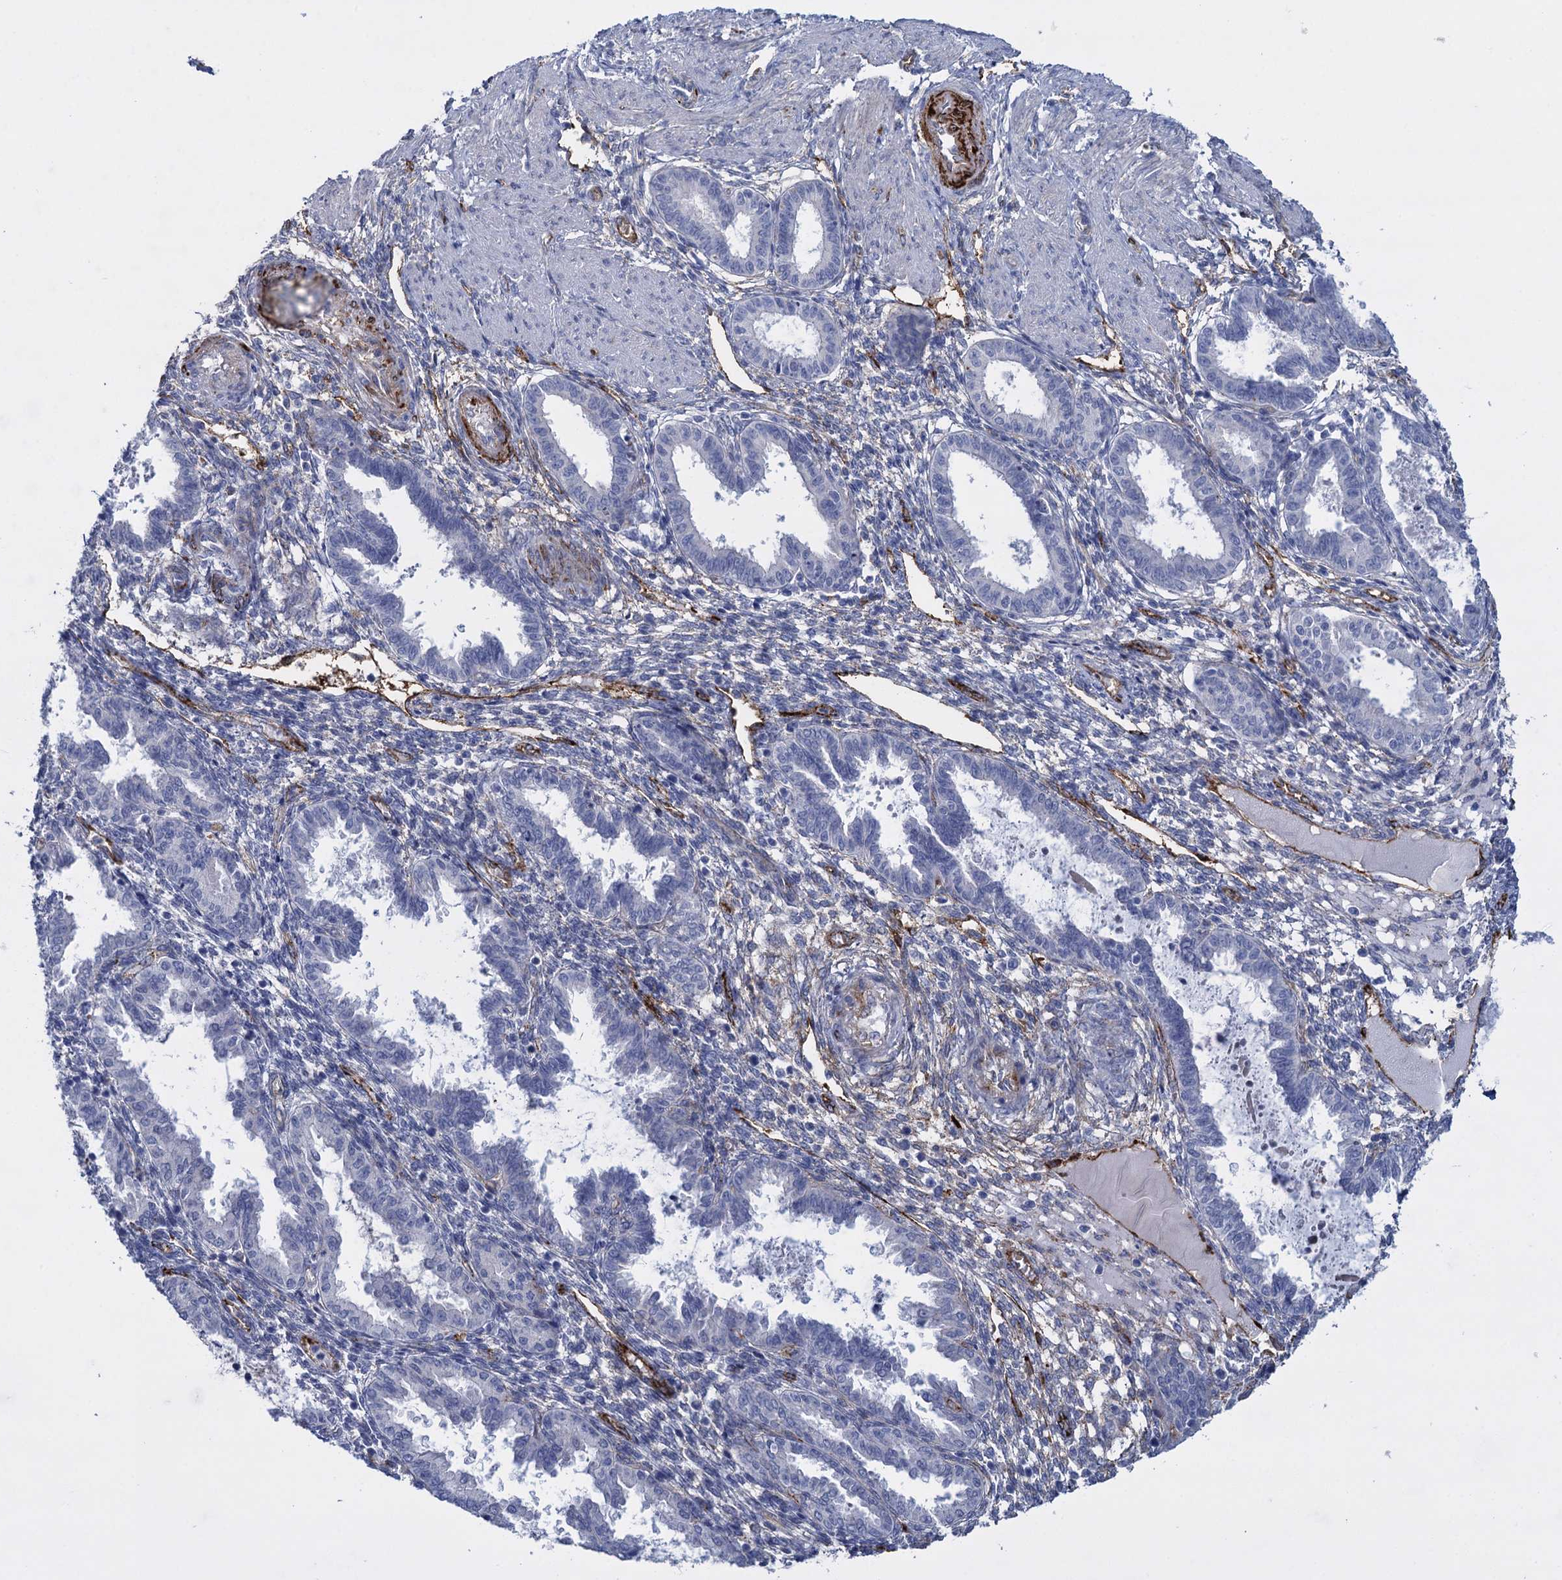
{"staining": {"intensity": "negative", "quantity": "none", "location": "none"}, "tissue": "endometrium", "cell_type": "Cells in endometrial stroma", "image_type": "normal", "snomed": [{"axis": "morphology", "description": "Normal tissue, NOS"}, {"axis": "topography", "description": "Endometrium"}], "caption": "DAB (3,3'-diaminobenzidine) immunohistochemical staining of benign endometrium demonstrates no significant expression in cells in endometrial stroma.", "gene": "SNCG", "patient": {"sex": "female", "age": 33}}